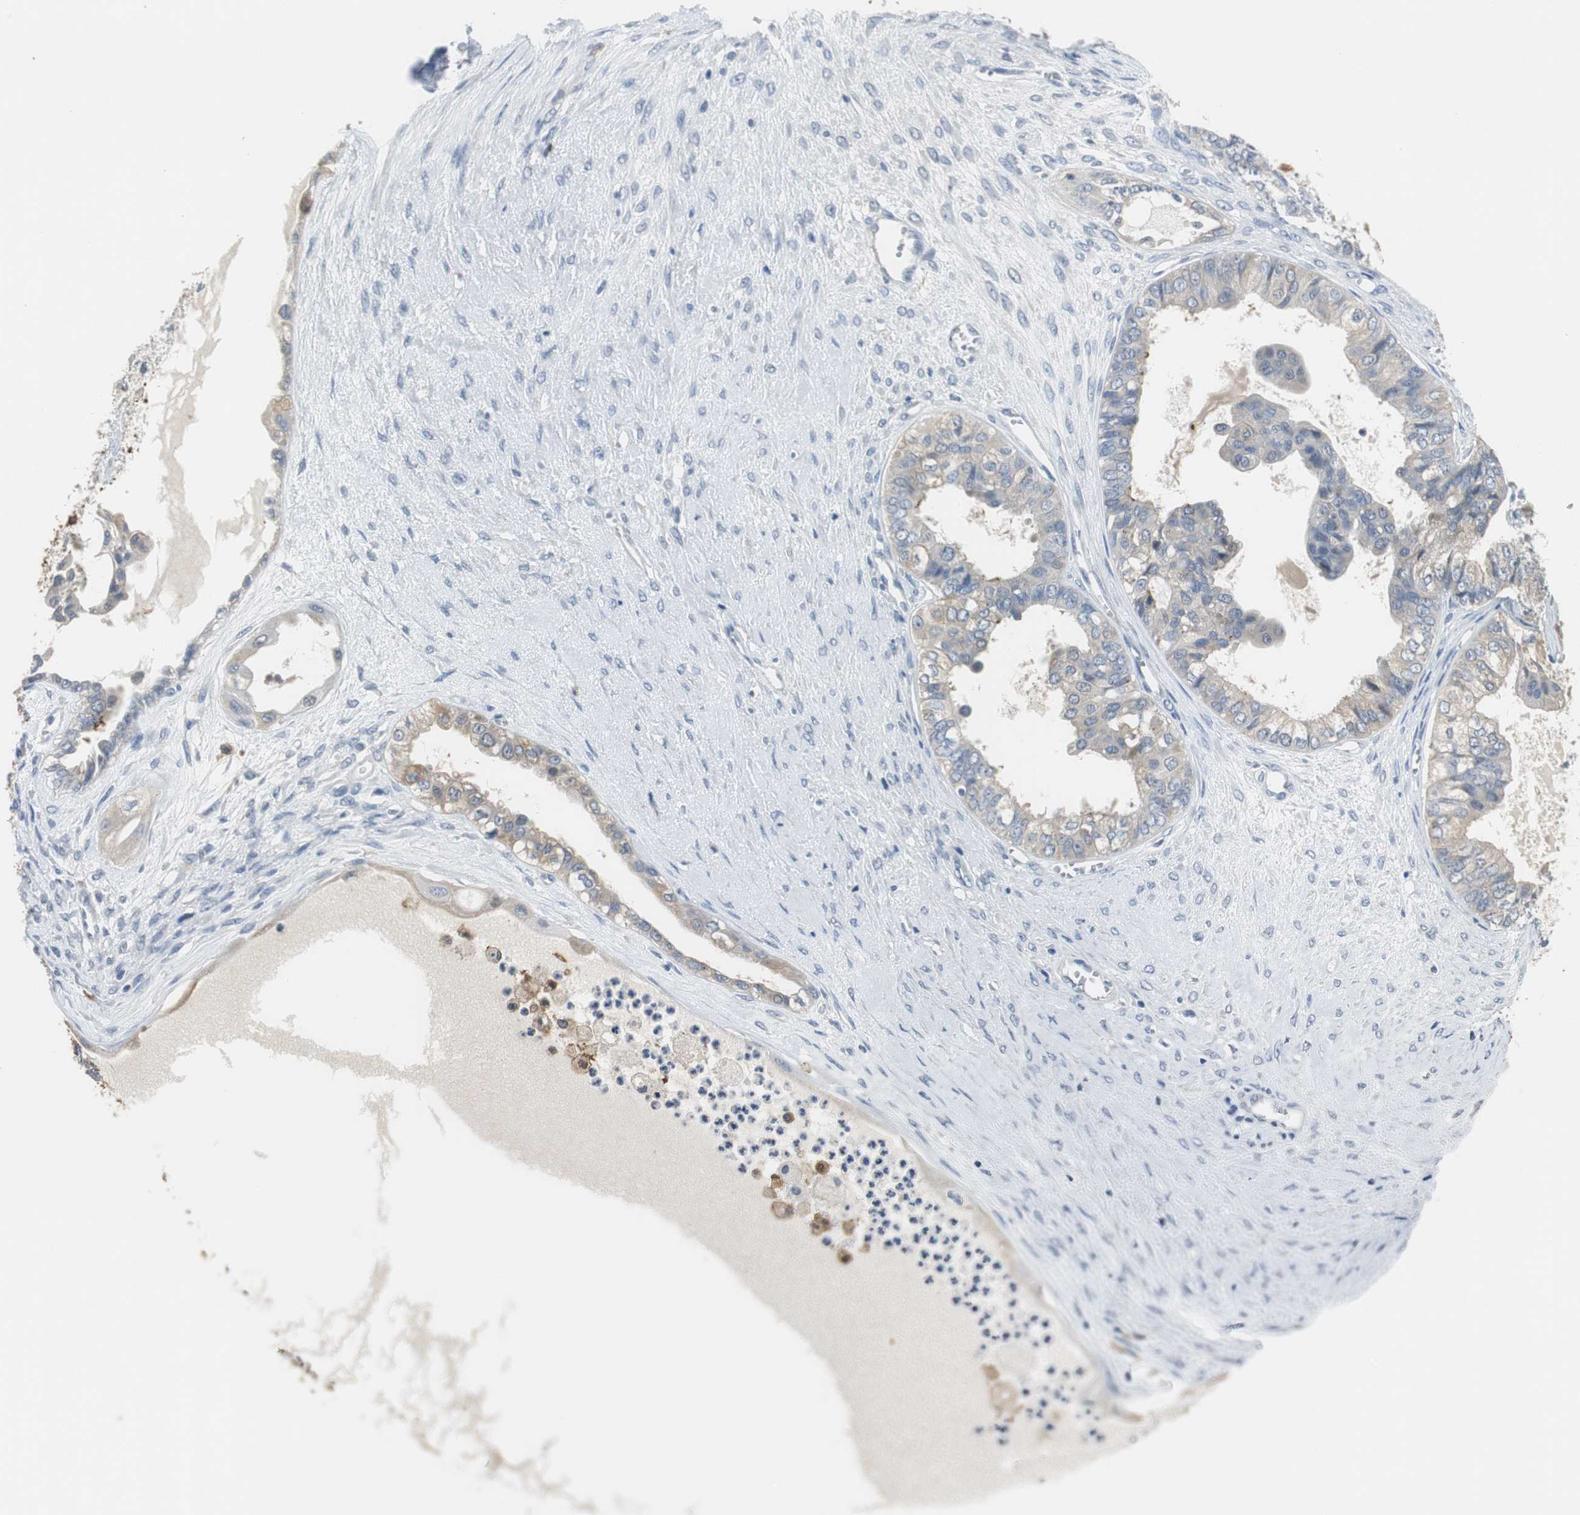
{"staining": {"intensity": "weak", "quantity": "25%-75%", "location": "cytoplasmic/membranous"}, "tissue": "ovarian cancer", "cell_type": "Tumor cells", "image_type": "cancer", "snomed": [{"axis": "morphology", "description": "Carcinoma, NOS"}, {"axis": "morphology", "description": "Carcinoma, endometroid"}, {"axis": "topography", "description": "Ovary"}], "caption": "A brown stain highlights weak cytoplasmic/membranous expression of a protein in ovarian carcinoma tumor cells.", "gene": "MSTO1", "patient": {"sex": "female", "age": 50}}